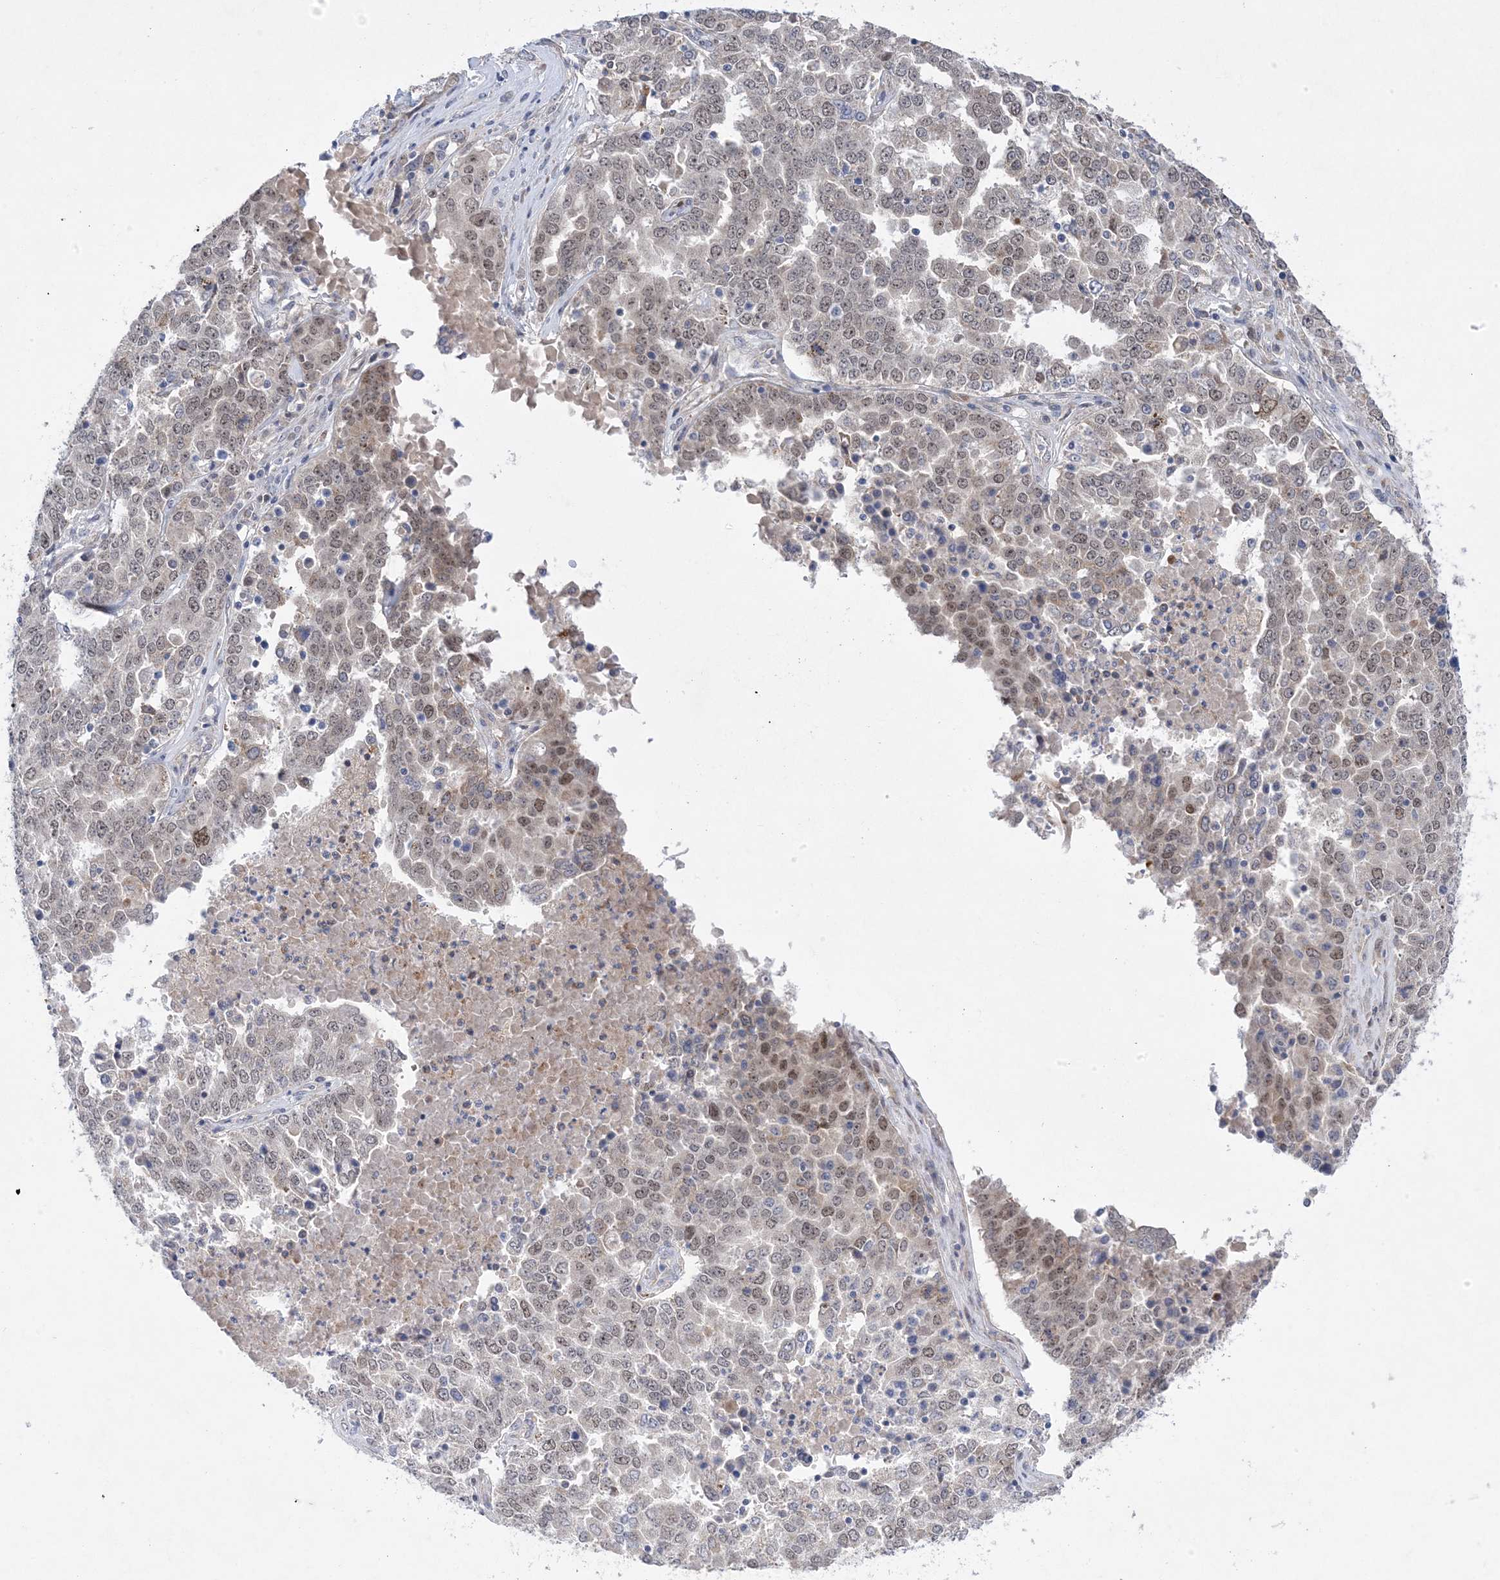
{"staining": {"intensity": "weak", "quantity": "25%-75%", "location": "nuclear"}, "tissue": "ovarian cancer", "cell_type": "Tumor cells", "image_type": "cancer", "snomed": [{"axis": "morphology", "description": "Carcinoma, endometroid"}, {"axis": "topography", "description": "Ovary"}], "caption": "Protein staining of ovarian cancer tissue shows weak nuclear positivity in about 25%-75% of tumor cells.", "gene": "ANAPC1", "patient": {"sex": "female", "age": 62}}